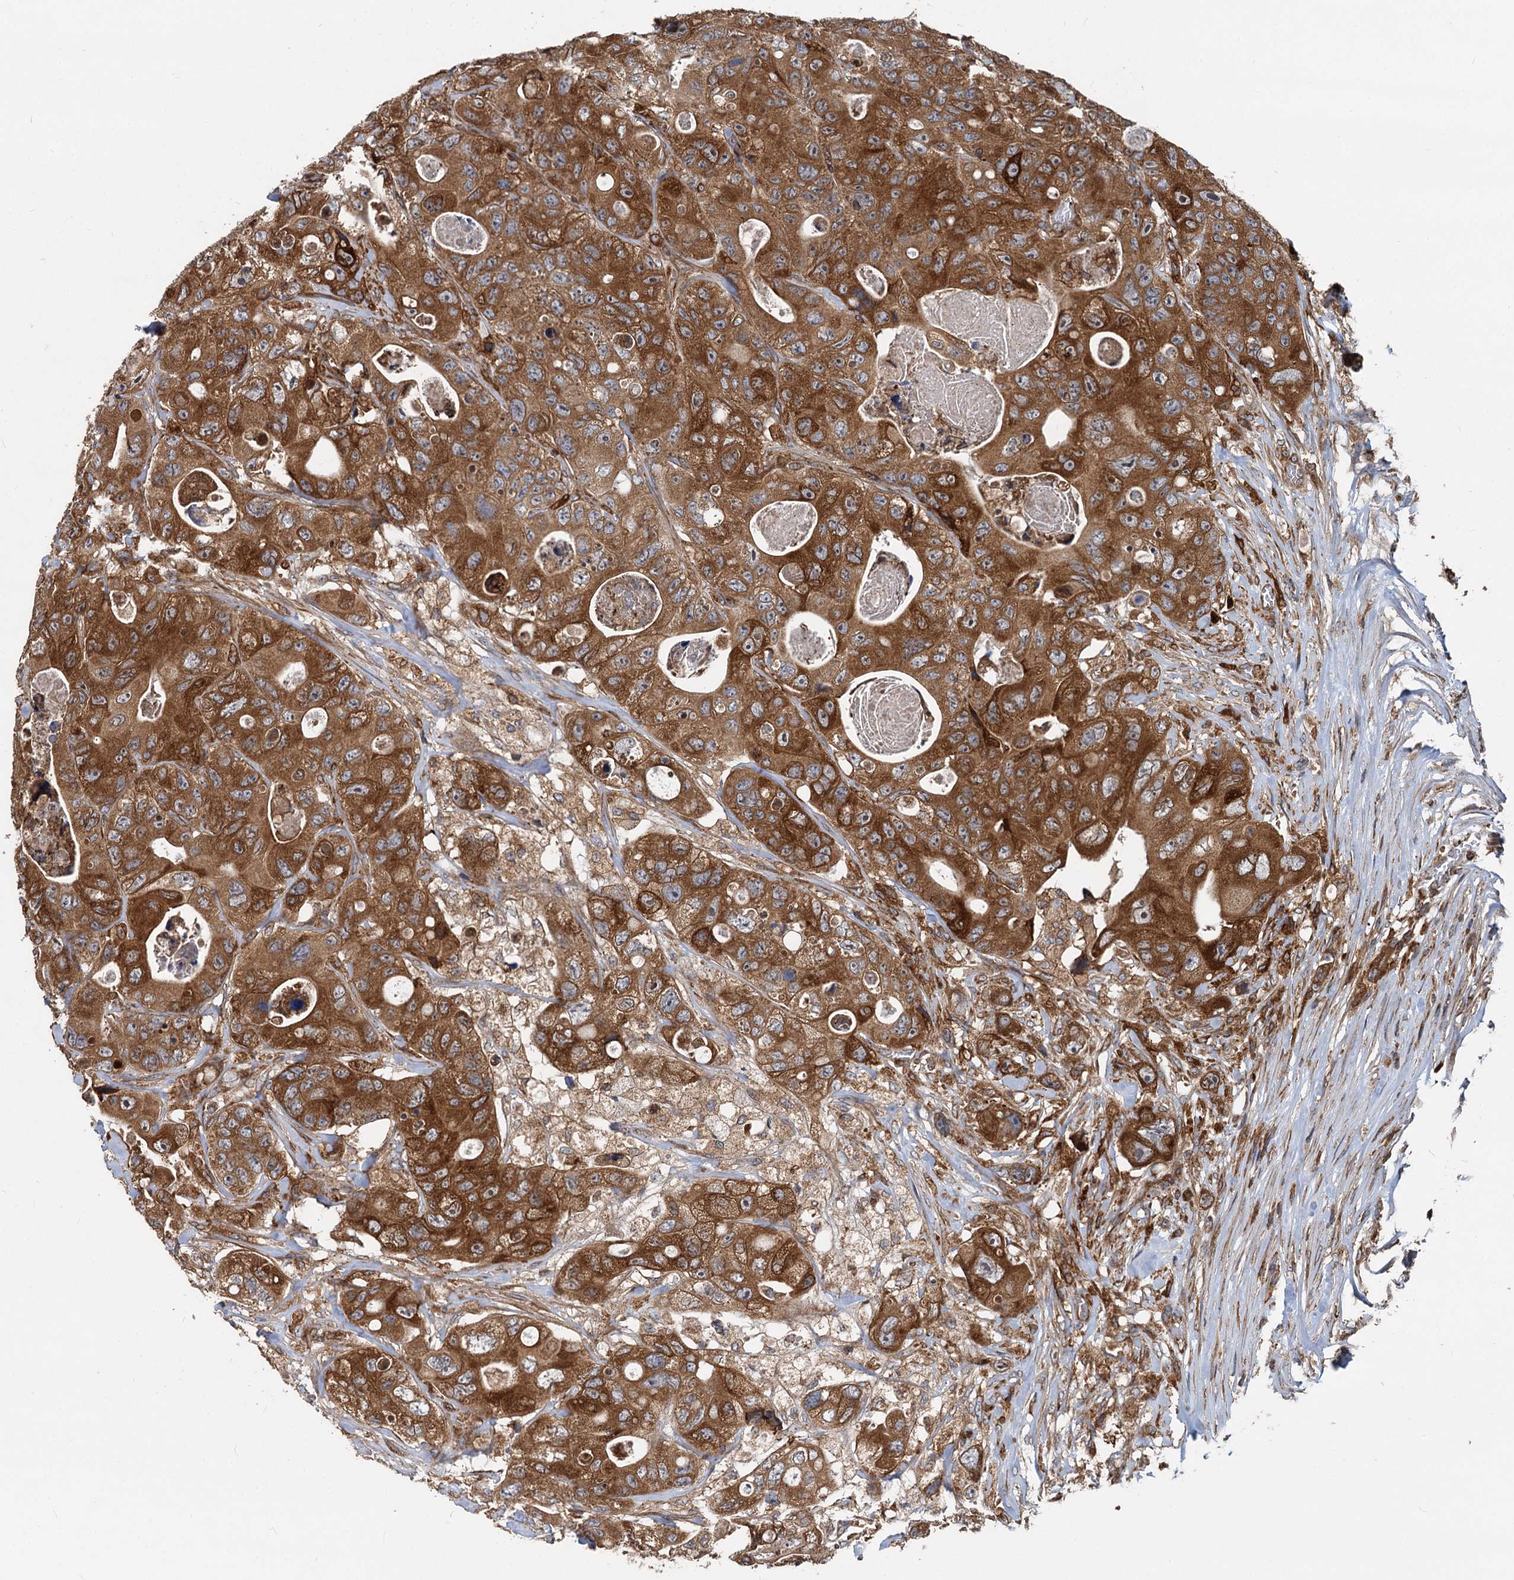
{"staining": {"intensity": "strong", "quantity": ">75%", "location": "cytoplasmic/membranous"}, "tissue": "colorectal cancer", "cell_type": "Tumor cells", "image_type": "cancer", "snomed": [{"axis": "morphology", "description": "Adenocarcinoma, NOS"}, {"axis": "topography", "description": "Colon"}], "caption": "Immunohistochemical staining of human colorectal adenocarcinoma reveals high levels of strong cytoplasmic/membranous expression in about >75% of tumor cells.", "gene": "STIM1", "patient": {"sex": "female", "age": 46}}